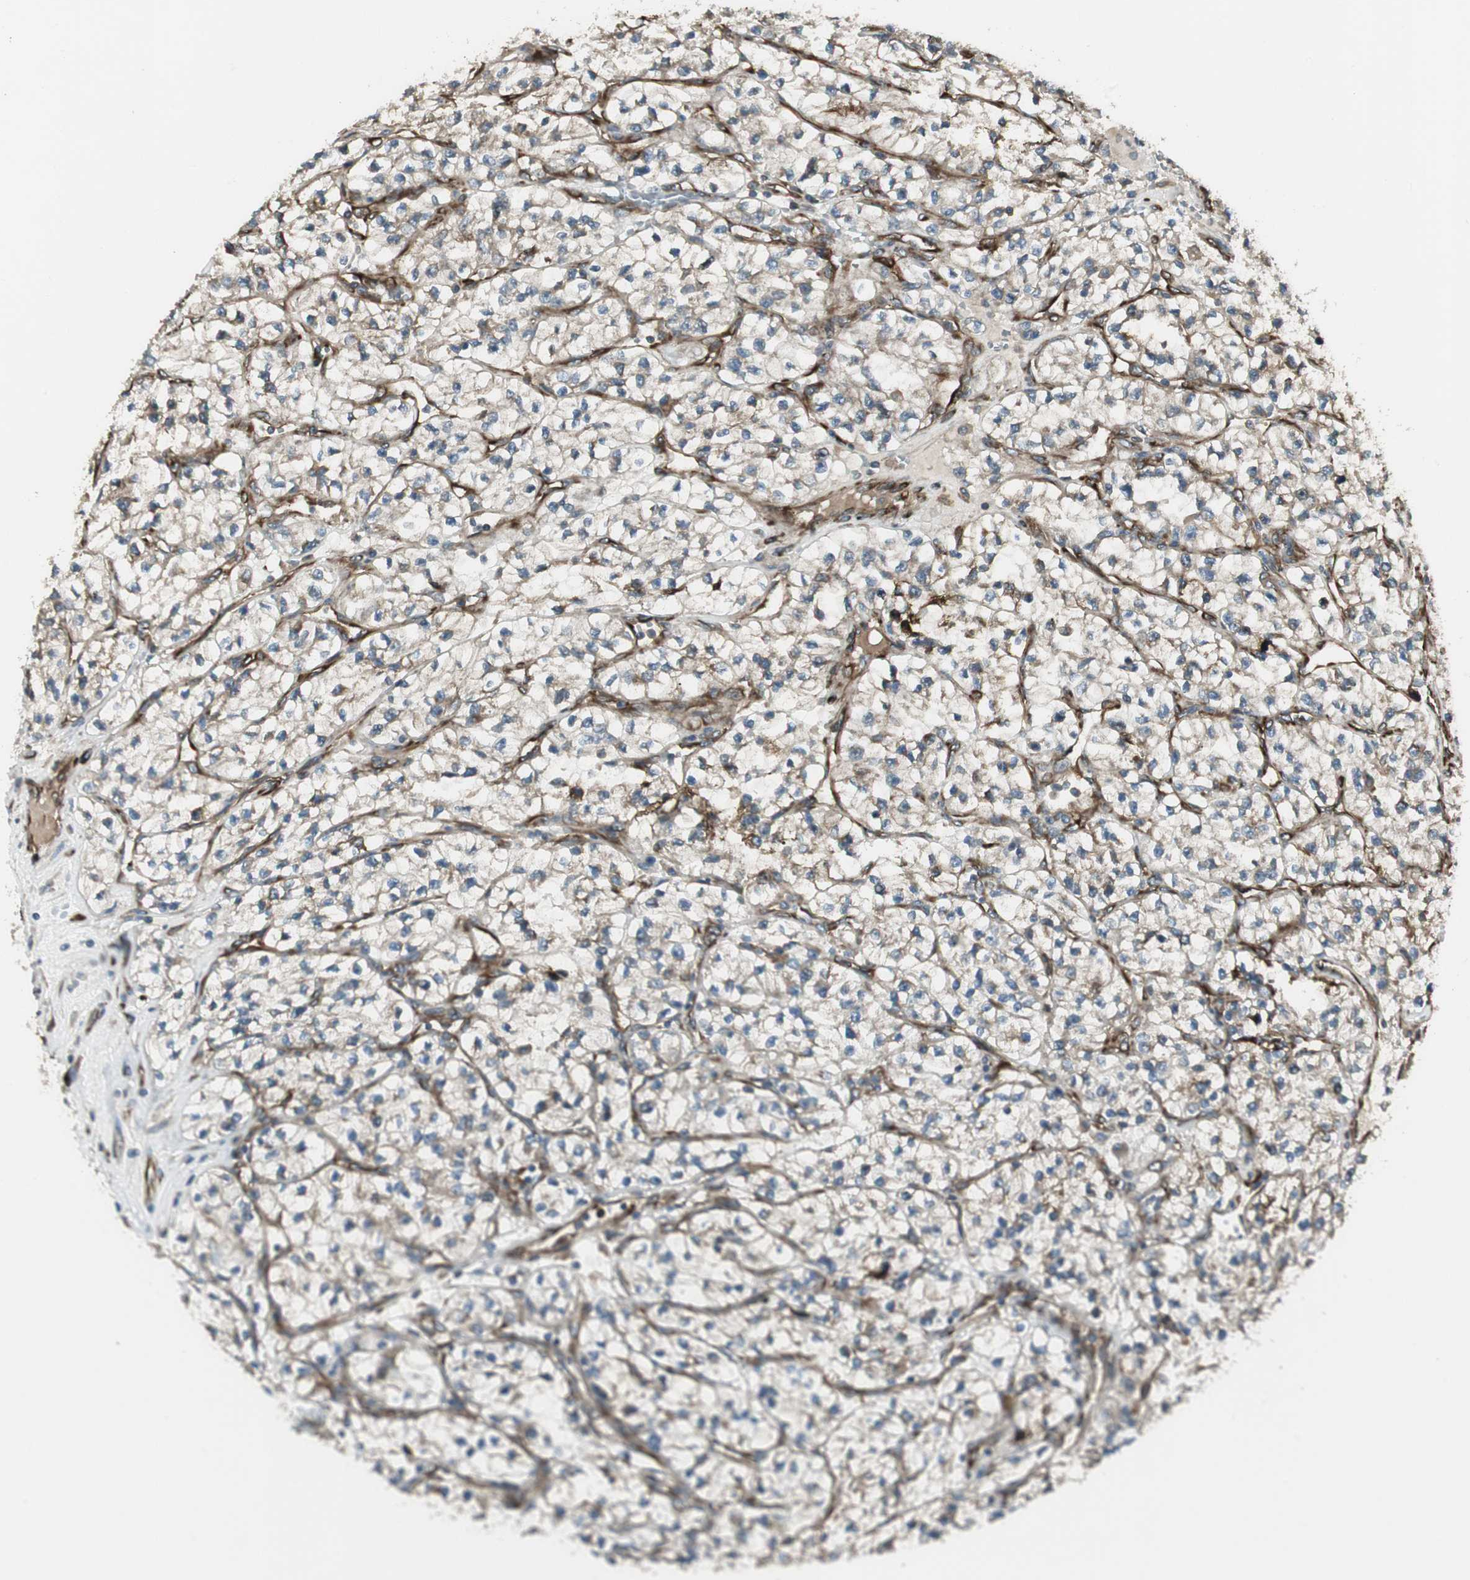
{"staining": {"intensity": "weak", "quantity": "25%-75%", "location": "cytoplasmic/membranous"}, "tissue": "renal cancer", "cell_type": "Tumor cells", "image_type": "cancer", "snomed": [{"axis": "morphology", "description": "Adenocarcinoma, NOS"}, {"axis": "topography", "description": "Kidney"}], "caption": "DAB immunohistochemical staining of adenocarcinoma (renal) demonstrates weak cytoplasmic/membranous protein staining in approximately 25%-75% of tumor cells. (DAB IHC with brightfield microscopy, high magnification).", "gene": "PRKG1", "patient": {"sex": "female", "age": 57}}